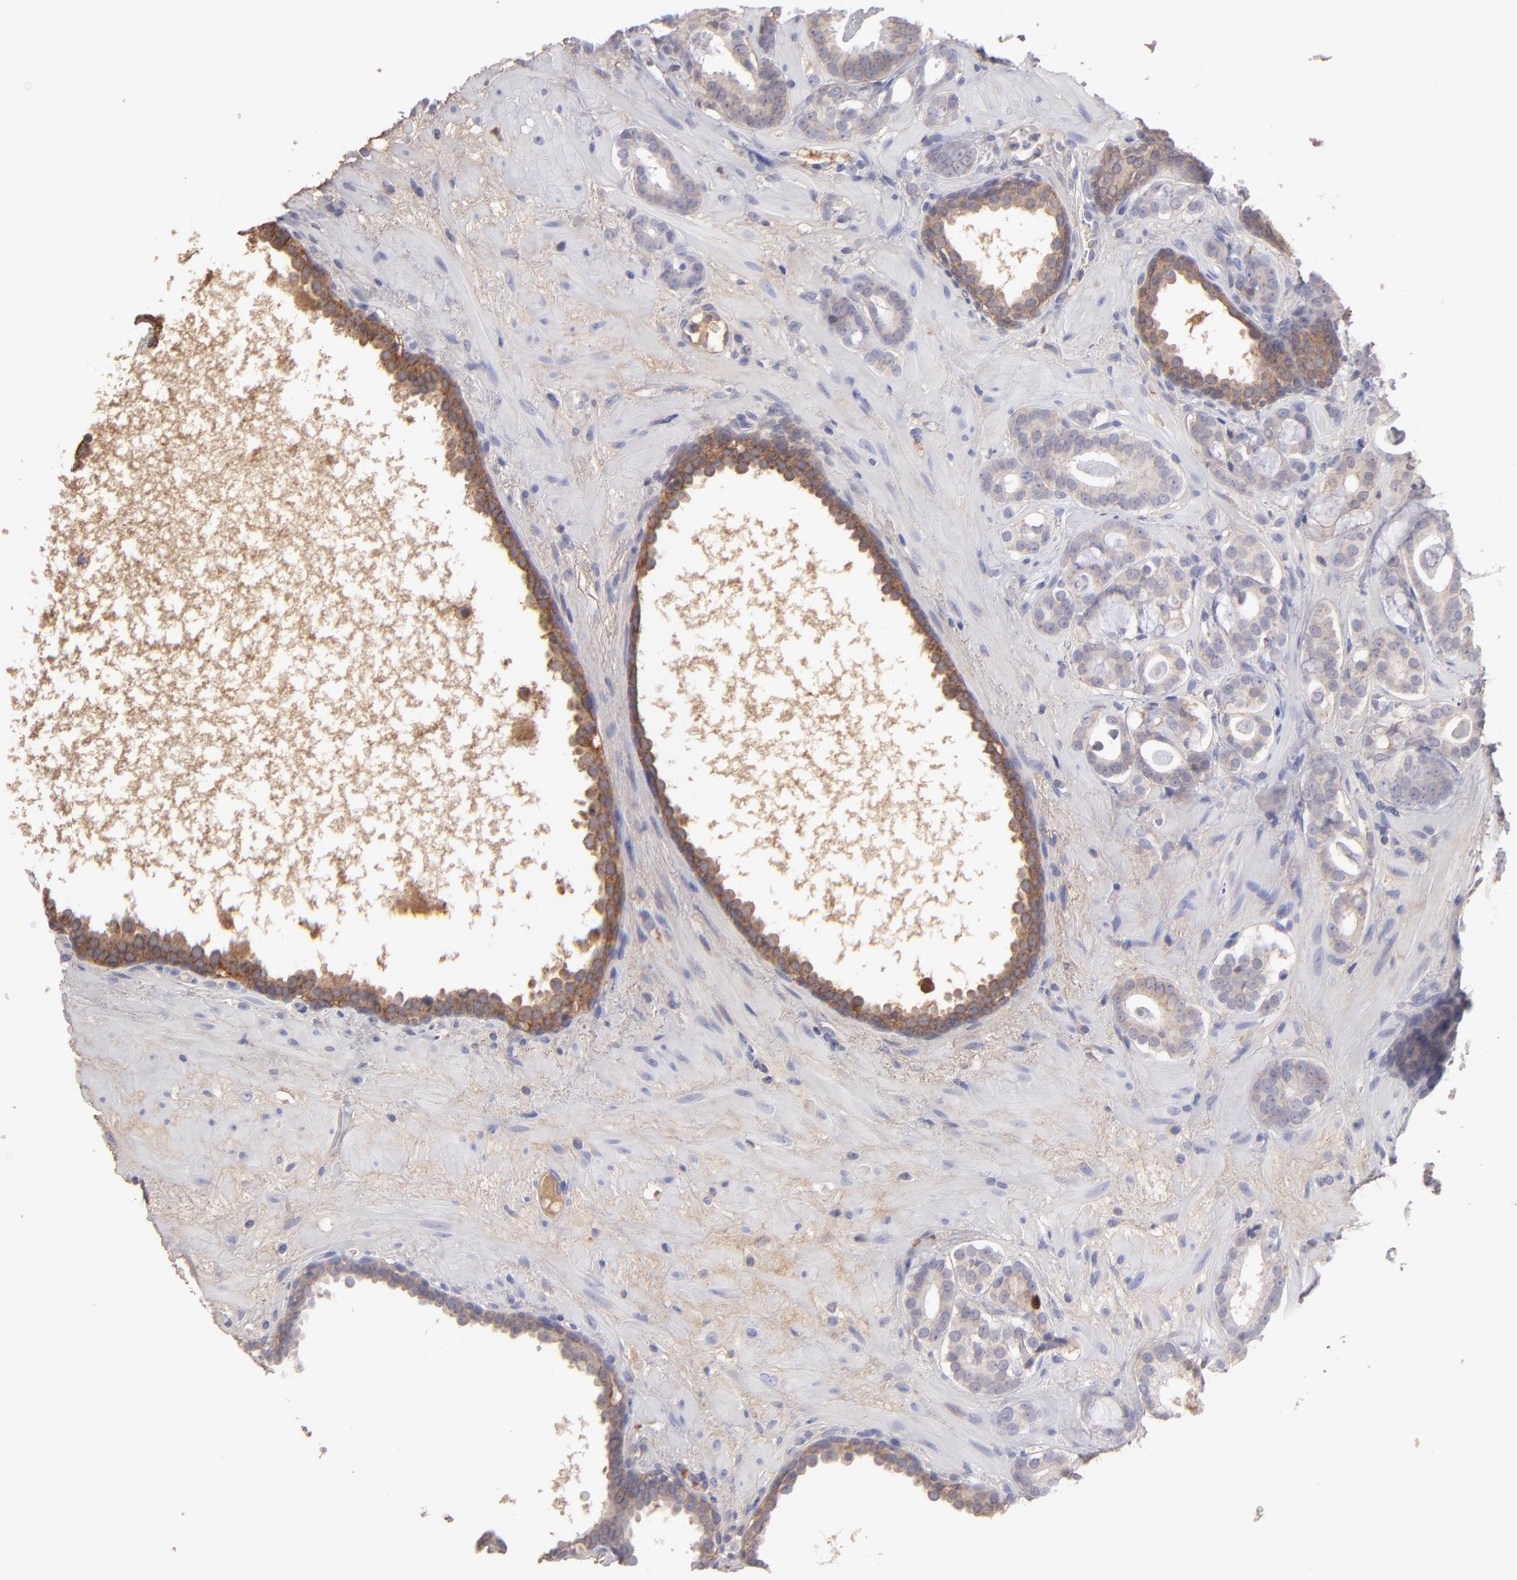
{"staining": {"intensity": "negative", "quantity": "none", "location": "none"}, "tissue": "prostate cancer", "cell_type": "Tumor cells", "image_type": "cancer", "snomed": [{"axis": "morphology", "description": "Adenocarcinoma, Low grade"}, {"axis": "topography", "description": "Prostate"}], "caption": "There is no significant staining in tumor cells of low-grade adenocarcinoma (prostate).", "gene": "ABCC4", "patient": {"sex": "male", "age": 57}}